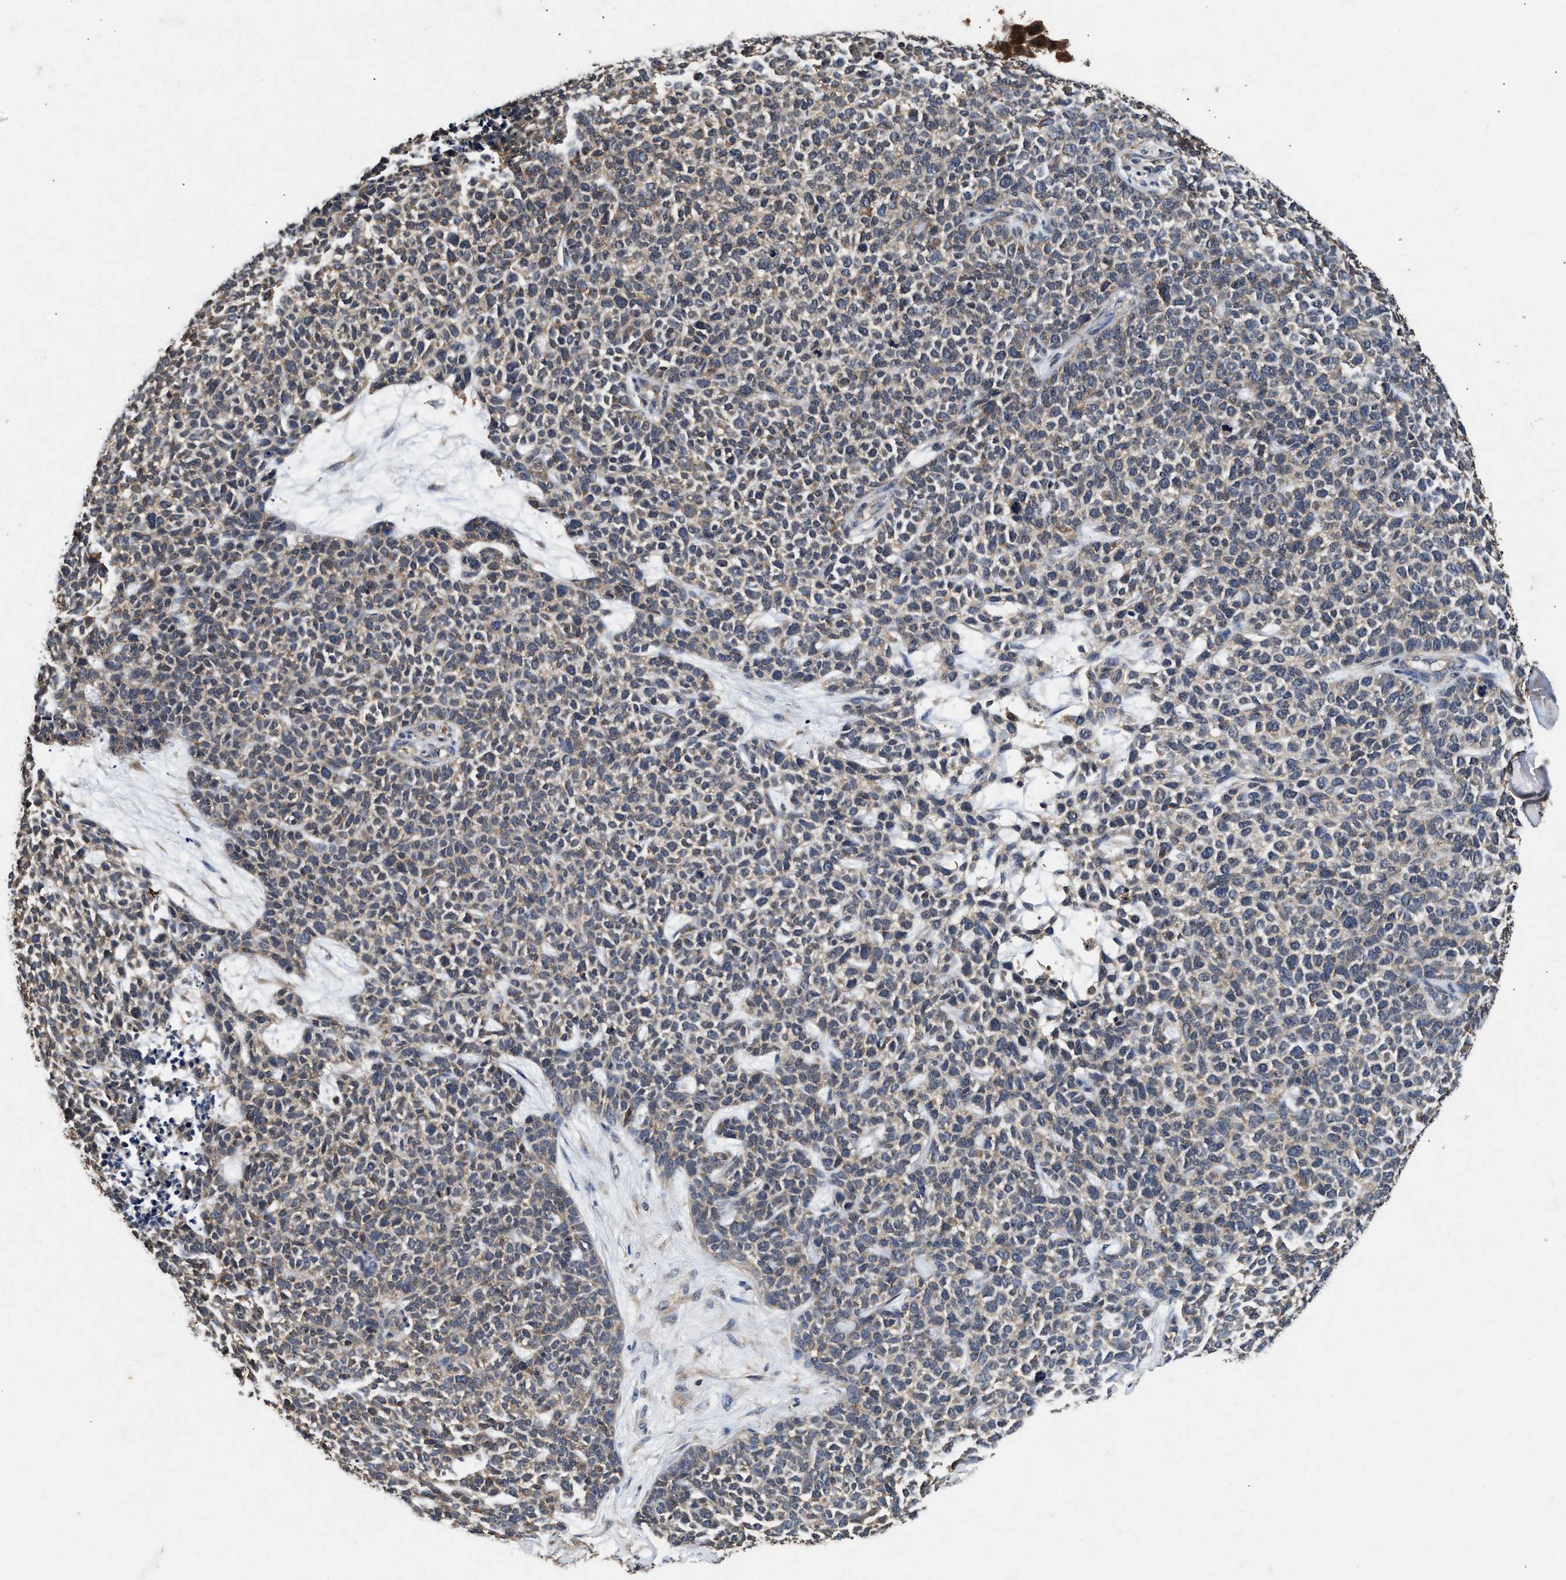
{"staining": {"intensity": "weak", "quantity": ">75%", "location": "cytoplasmic/membranous"}, "tissue": "skin cancer", "cell_type": "Tumor cells", "image_type": "cancer", "snomed": [{"axis": "morphology", "description": "Basal cell carcinoma"}, {"axis": "topography", "description": "Skin"}], "caption": "Skin basal cell carcinoma tissue exhibits weak cytoplasmic/membranous staining in about >75% of tumor cells (brown staining indicates protein expression, while blue staining denotes nuclei).", "gene": "PDAP1", "patient": {"sex": "female", "age": 84}}